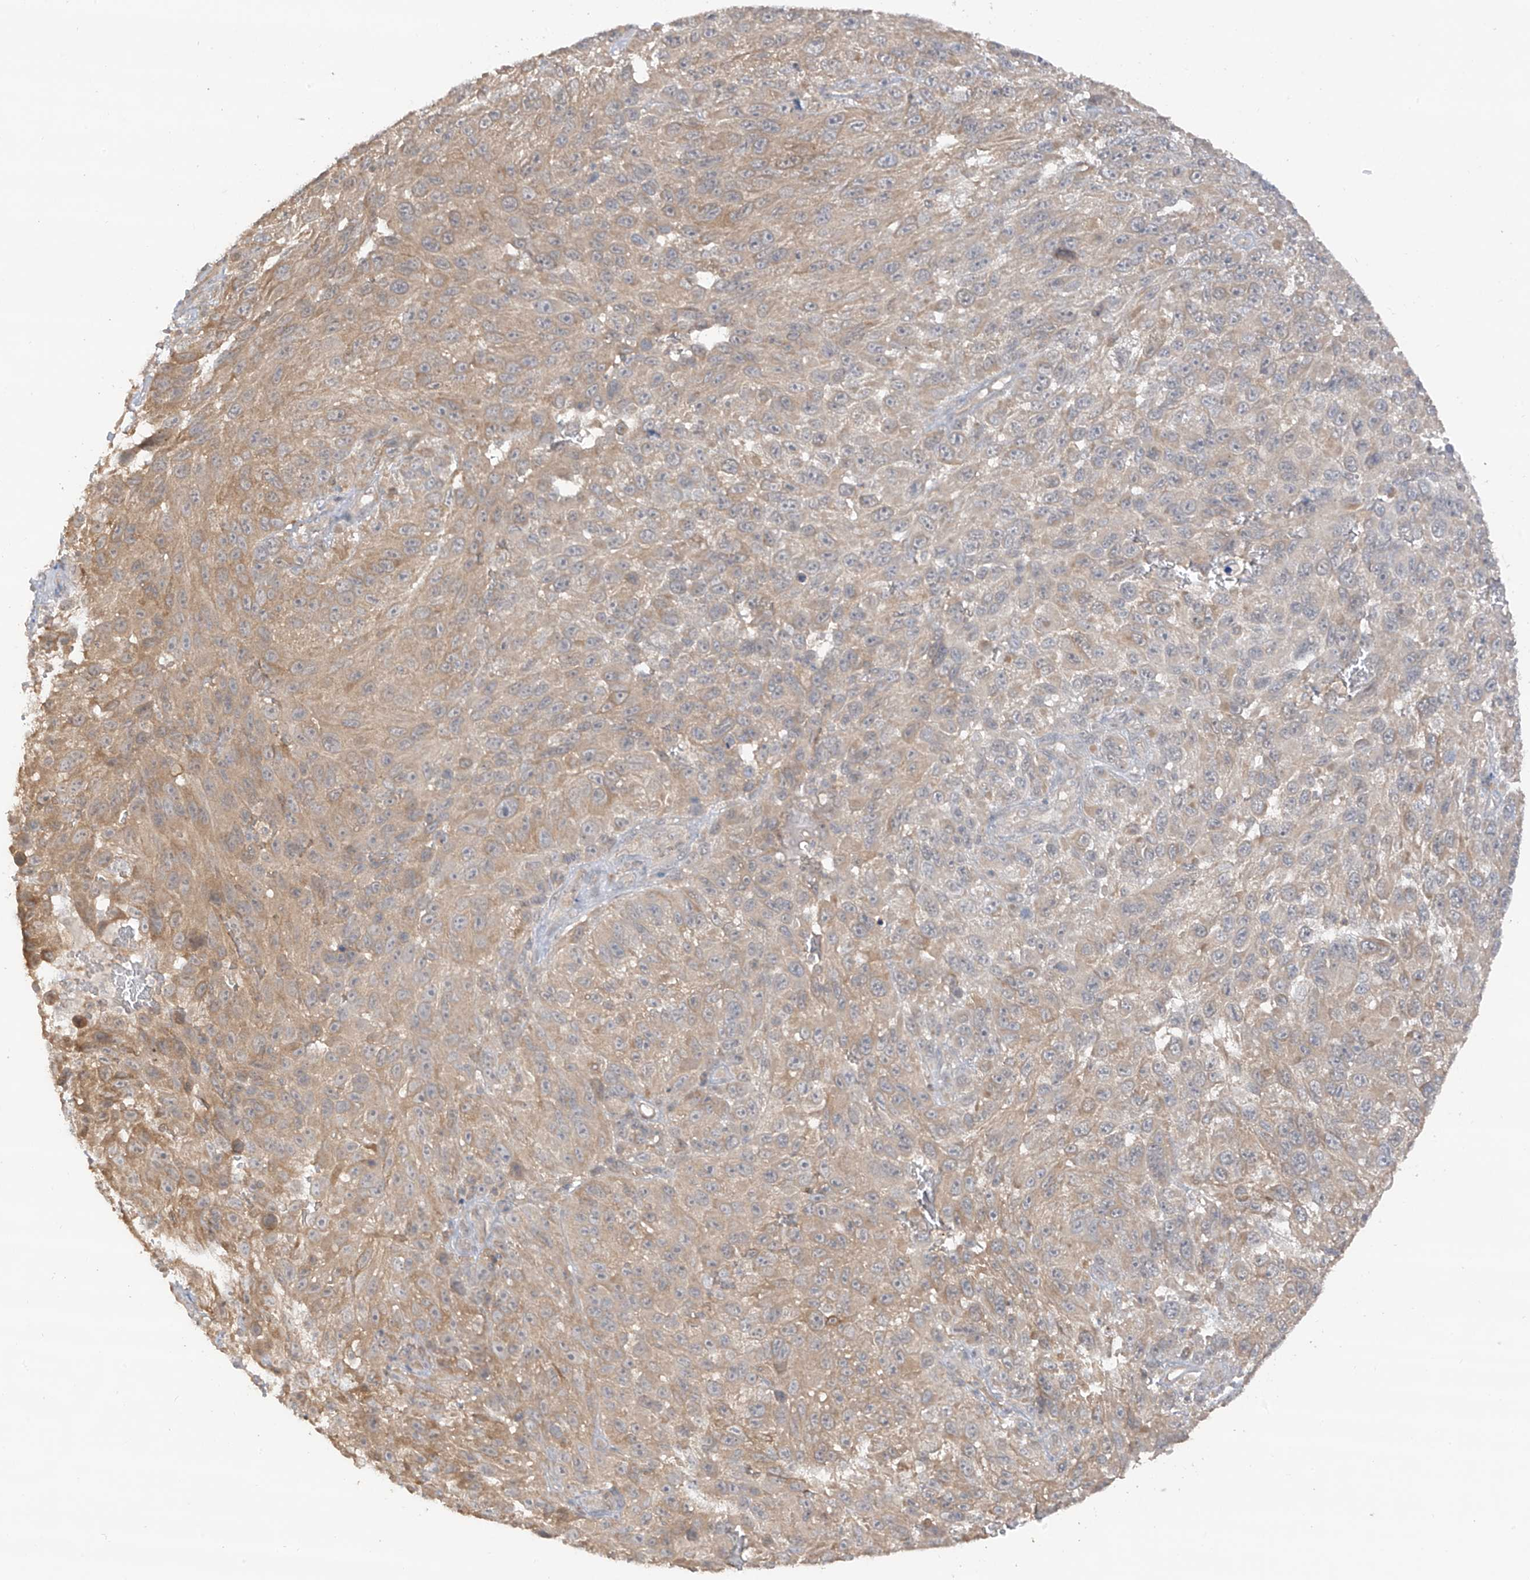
{"staining": {"intensity": "weak", "quantity": "25%-75%", "location": "cytoplasmic/membranous"}, "tissue": "melanoma", "cell_type": "Tumor cells", "image_type": "cancer", "snomed": [{"axis": "morphology", "description": "Malignant melanoma, NOS"}, {"axis": "topography", "description": "Skin"}], "caption": "High-magnification brightfield microscopy of melanoma stained with DAB (3,3'-diaminobenzidine) (brown) and counterstained with hematoxylin (blue). tumor cells exhibit weak cytoplasmic/membranous staining is identified in approximately25%-75% of cells.", "gene": "ANGEL2", "patient": {"sex": "female", "age": 94}}